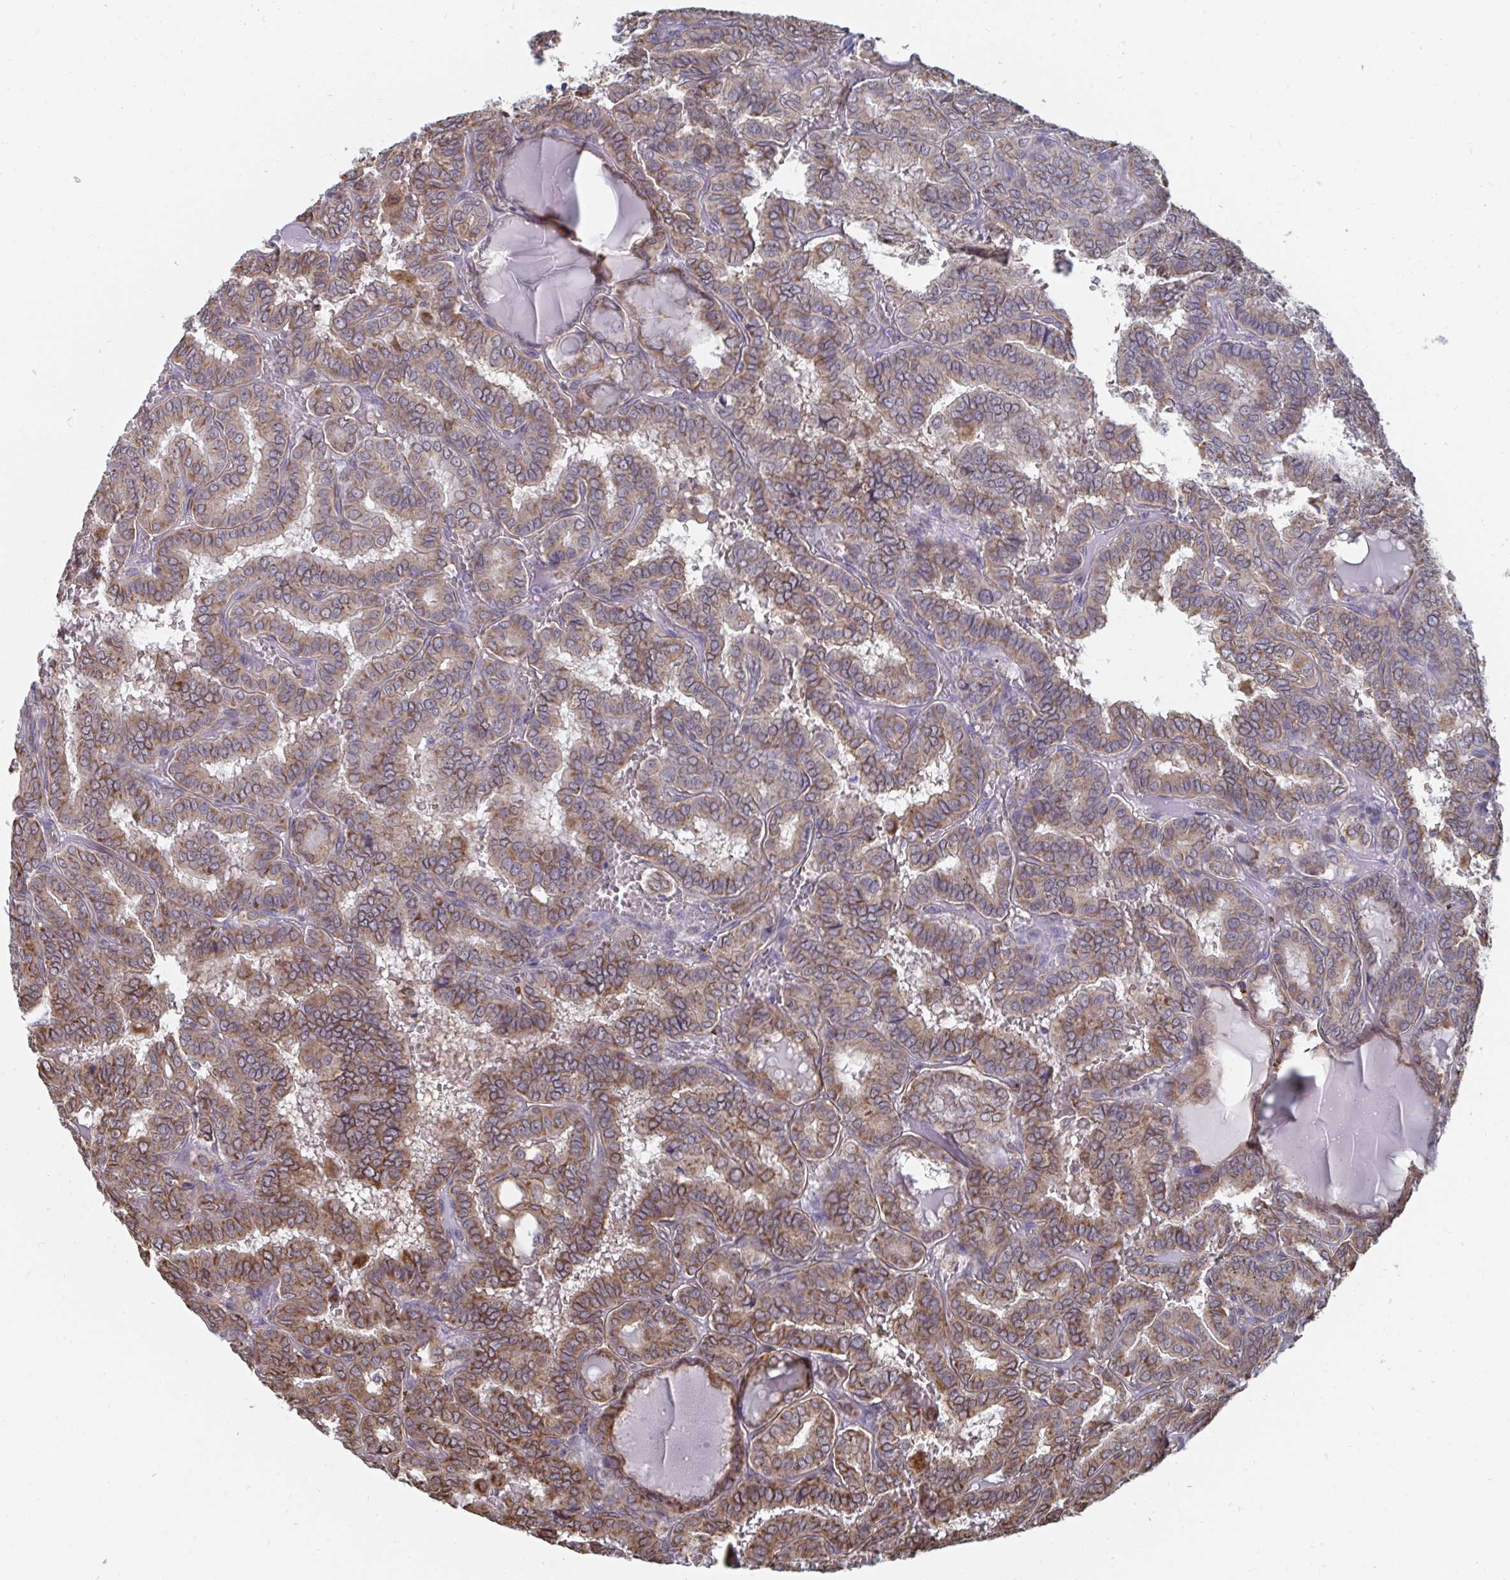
{"staining": {"intensity": "moderate", "quantity": ">75%", "location": "cytoplasmic/membranous"}, "tissue": "thyroid cancer", "cell_type": "Tumor cells", "image_type": "cancer", "snomed": [{"axis": "morphology", "description": "Papillary adenocarcinoma, NOS"}, {"axis": "topography", "description": "Thyroid gland"}], "caption": "Moderate cytoplasmic/membranous protein expression is identified in approximately >75% of tumor cells in thyroid papillary adenocarcinoma.", "gene": "ELAVL1", "patient": {"sex": "female", "age": 46}}